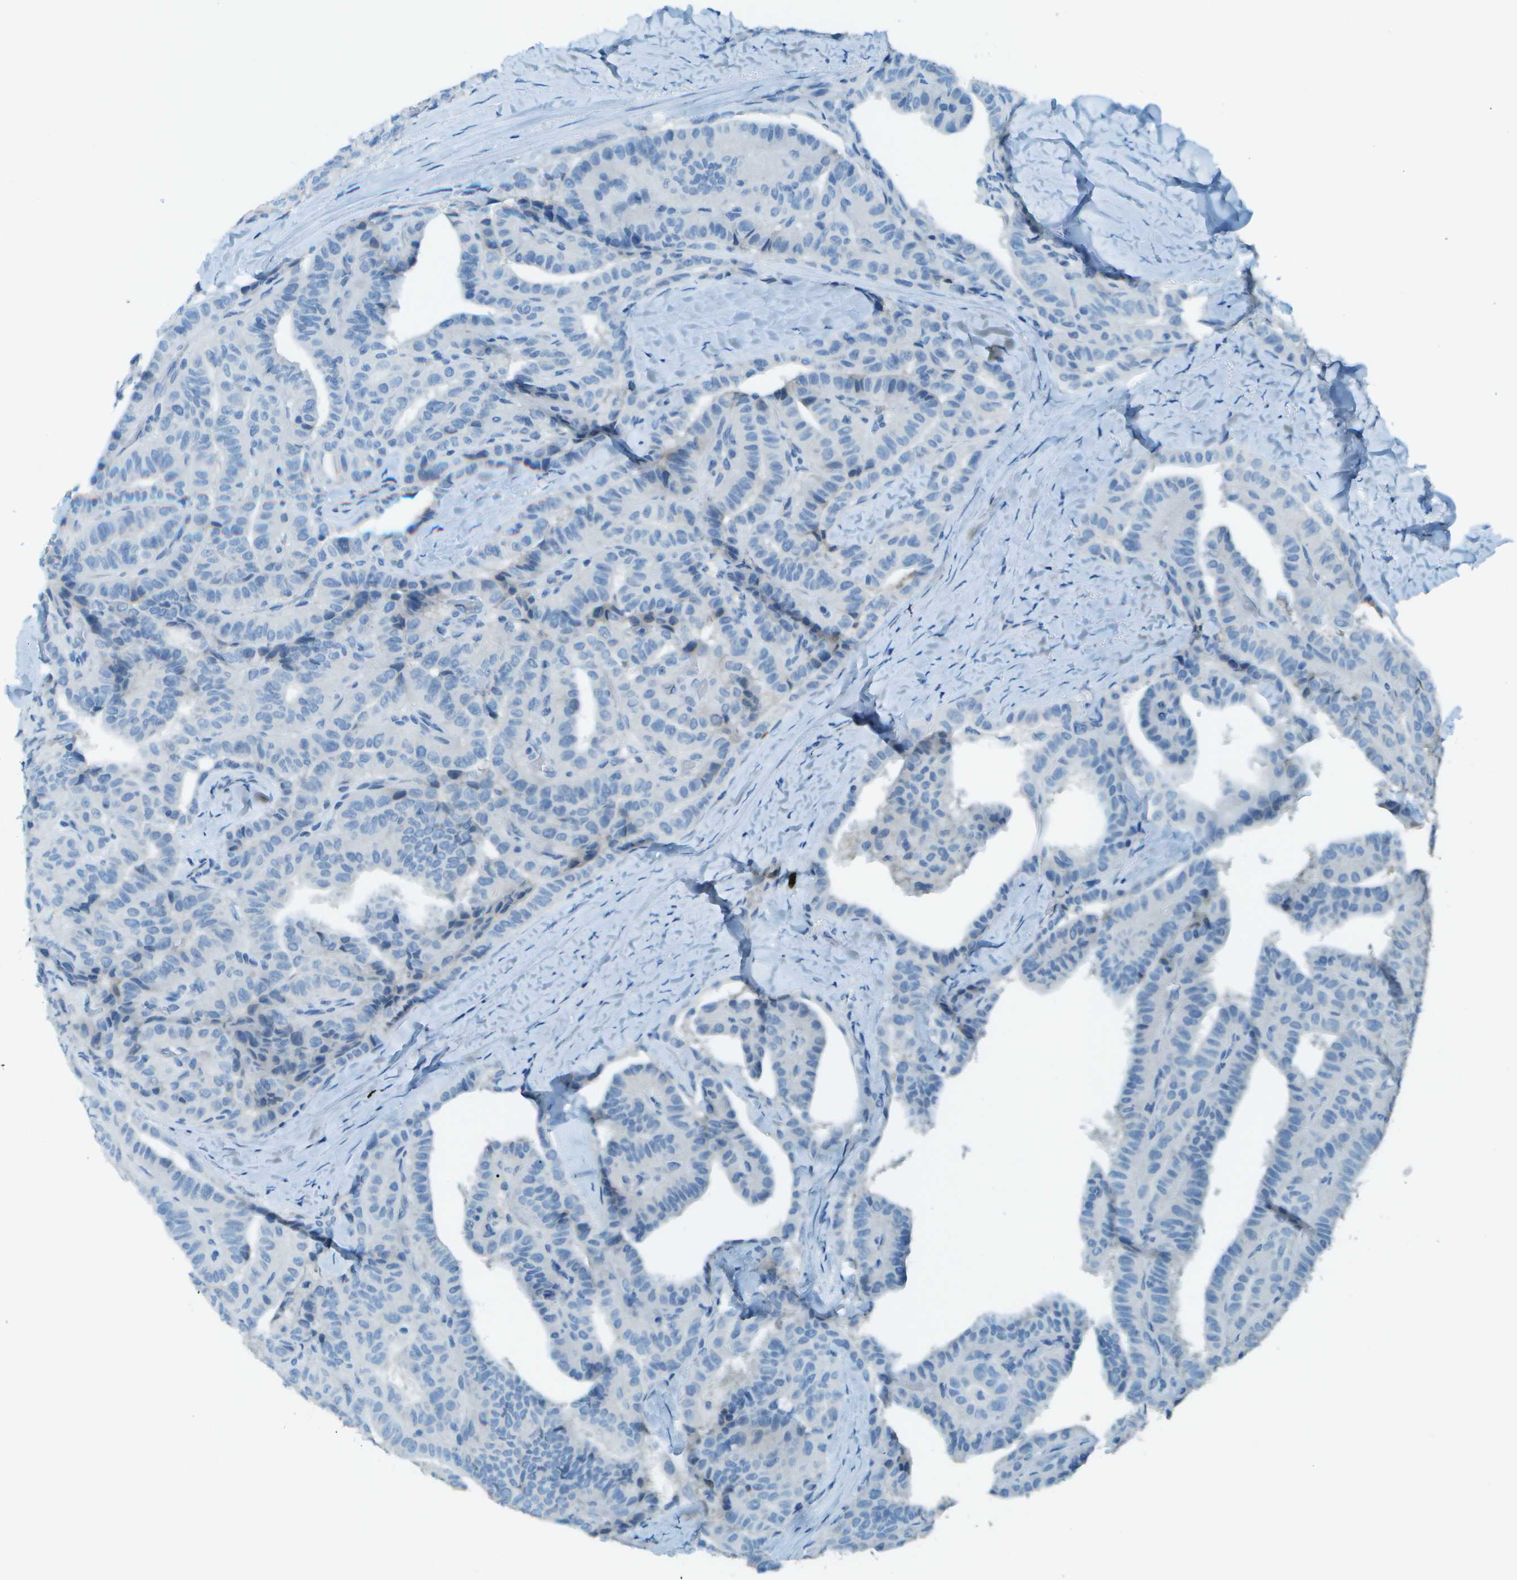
{"staining": {"intensity": "negative", "quantity": "none", "location": "none"}, "tissue": "thyroid cancer", "cell_type": "Tumor cells", "image_type": "cancer", "snomed": [{"axis": "morphology", "description": "Papillary adenocarcinoma, NOS"}, {"axis": "topography", "description": "Thyroid gland"}], "caption": "Tumor cells show no significant staining in papillary adenocarcinoma (thyroid).", "gene": "LGI2", "patient": {"sex": "male", "age": 77}}